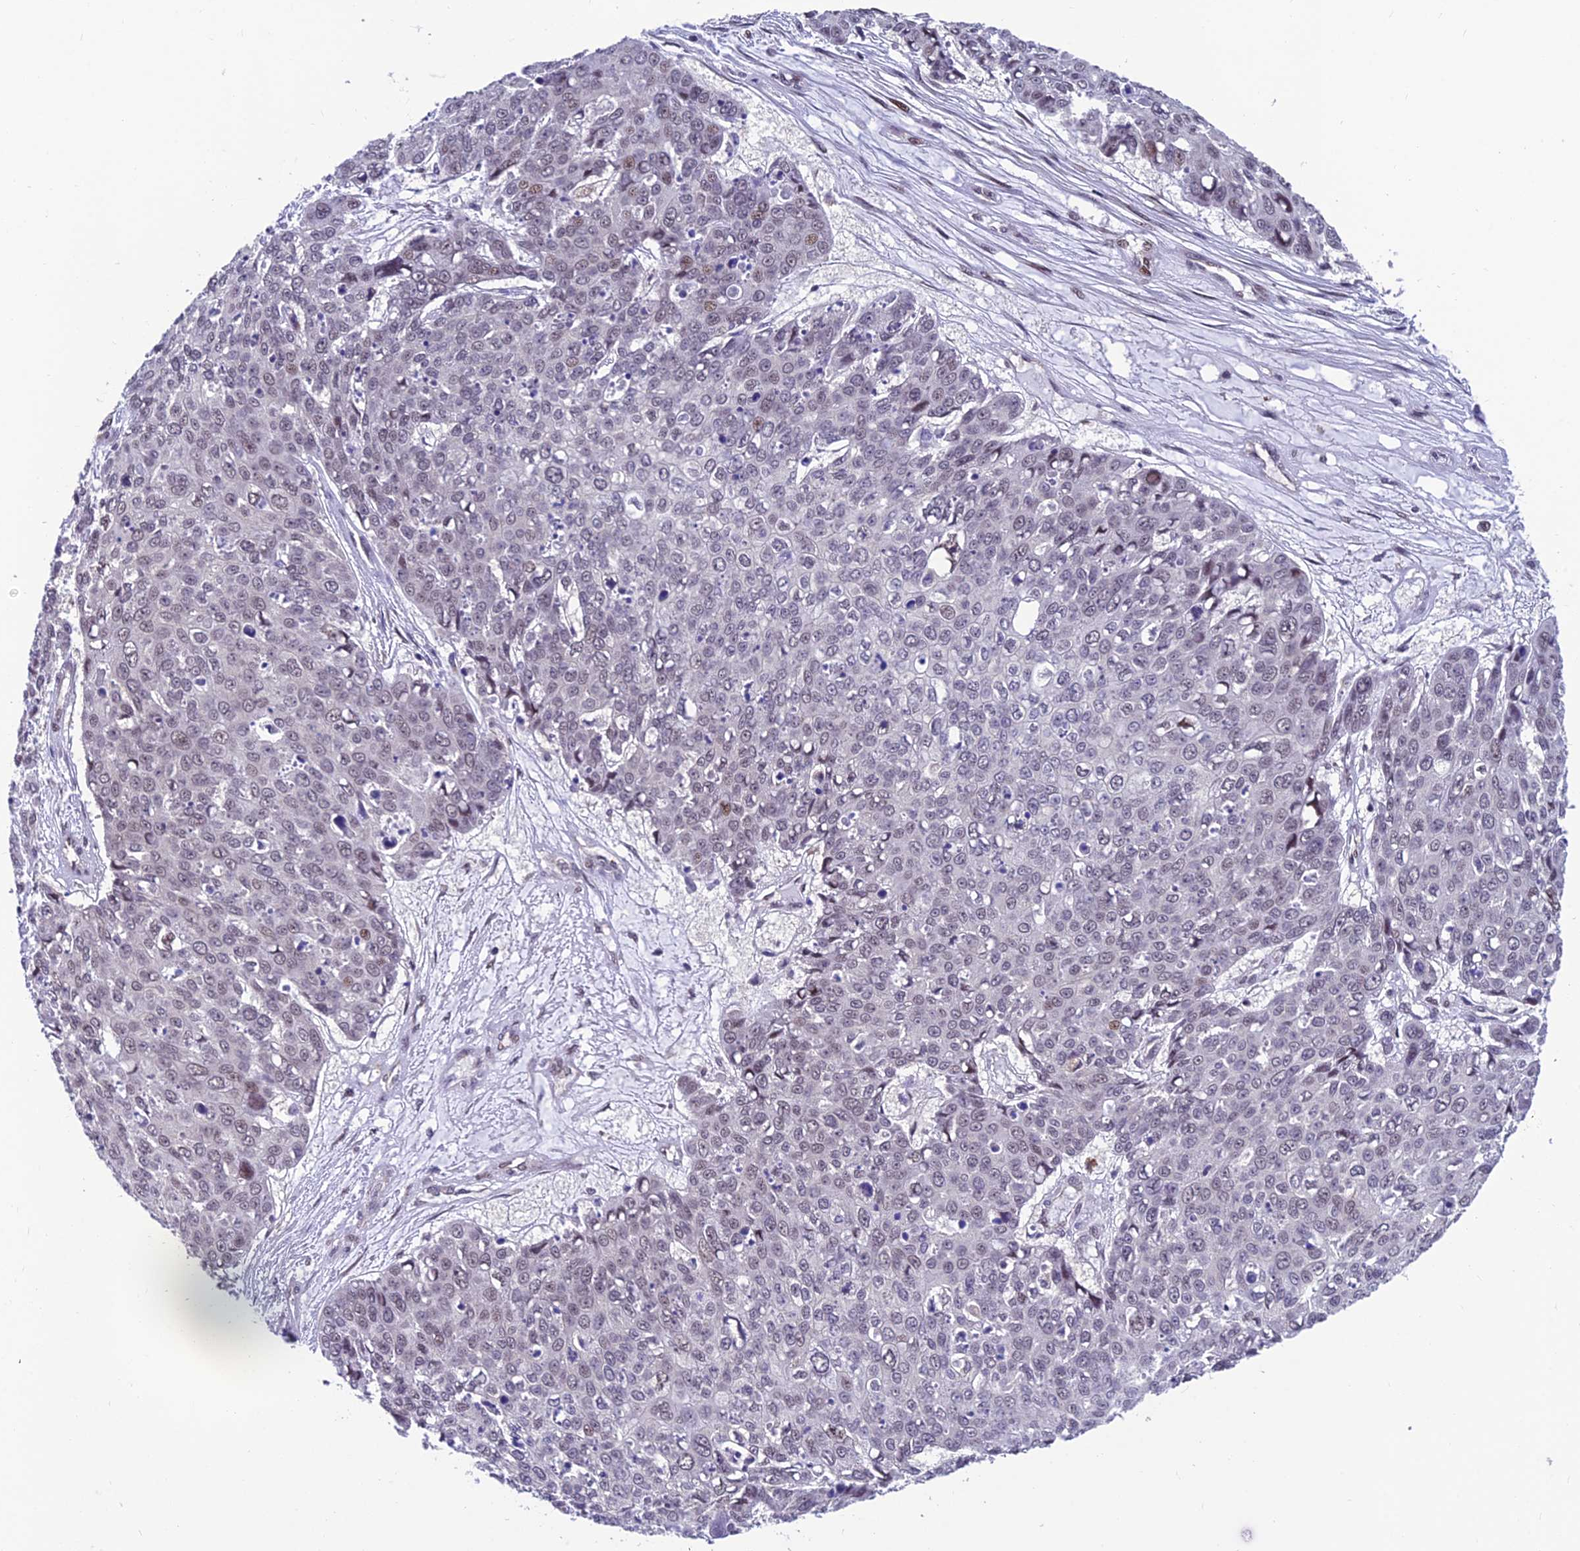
{"staining": {"intensity": "weak", "quantity": "<25%", "location": "nuclear"}, "tissue": "skin cancer", "cell_type": "Tumor cells", "image_type": "cancer", "snomed": [{"axis": "morphology", "description": "Squamous cell carcinoma, NOS"}, {"axis": "topography", "description": "Skin"}], "caption": "Immunohistochemistry of human skin cancer (squamous cell carcinoma) exhibits no staining in tumor cells.", "gene": "KIAA1191", "patient": {"sex": "male", "age": 71}}